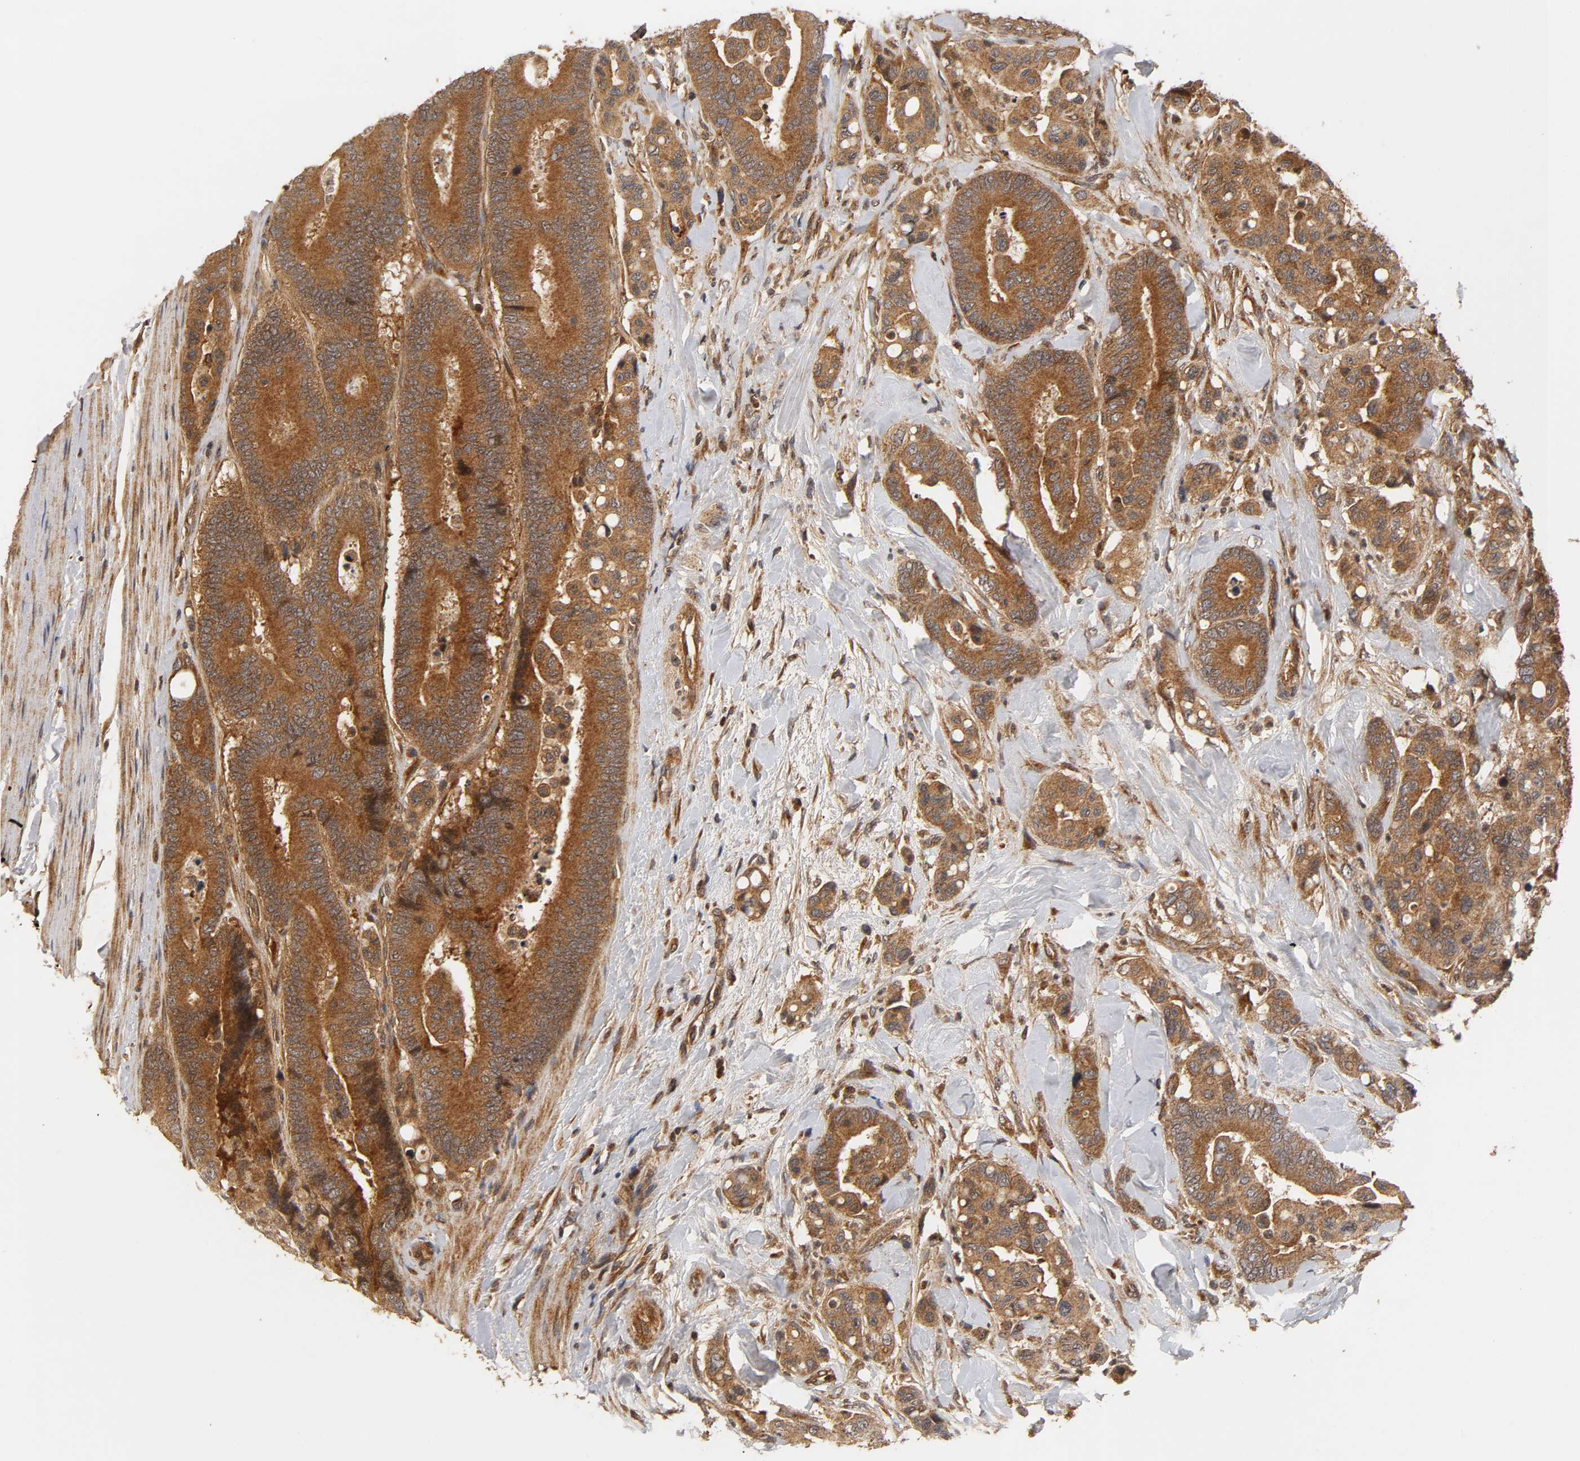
{"staining": {"intensity": "strong", "quantity": ">75%", "location": "cytoplasmic/membranous"}, "tissue": "colorectal cancer", "cell_type": "Tumor cells", "image_type": "cancer", "snomed": [{"axis": "morphology", "description": "Normal tissue, NOS"}, {"axis": "morphology", "description": "Adenocarcinoma, NOS"}, {"axis": "topography", "description": "Colon"}], "caption": "Colorectal cancer tissue exhibits strong cytoplasmic/membranous positivity in about >75% of tumor cells, visualized by immunohistochemistry. The staining was performed using DAB (3,3'-diaminobenzidine), with brown indicating positive protein expression. Nuclei are stained blue with hematoxylin.", "gene": "IKBKB", "patient": {"sex": "male", "age": 82}}